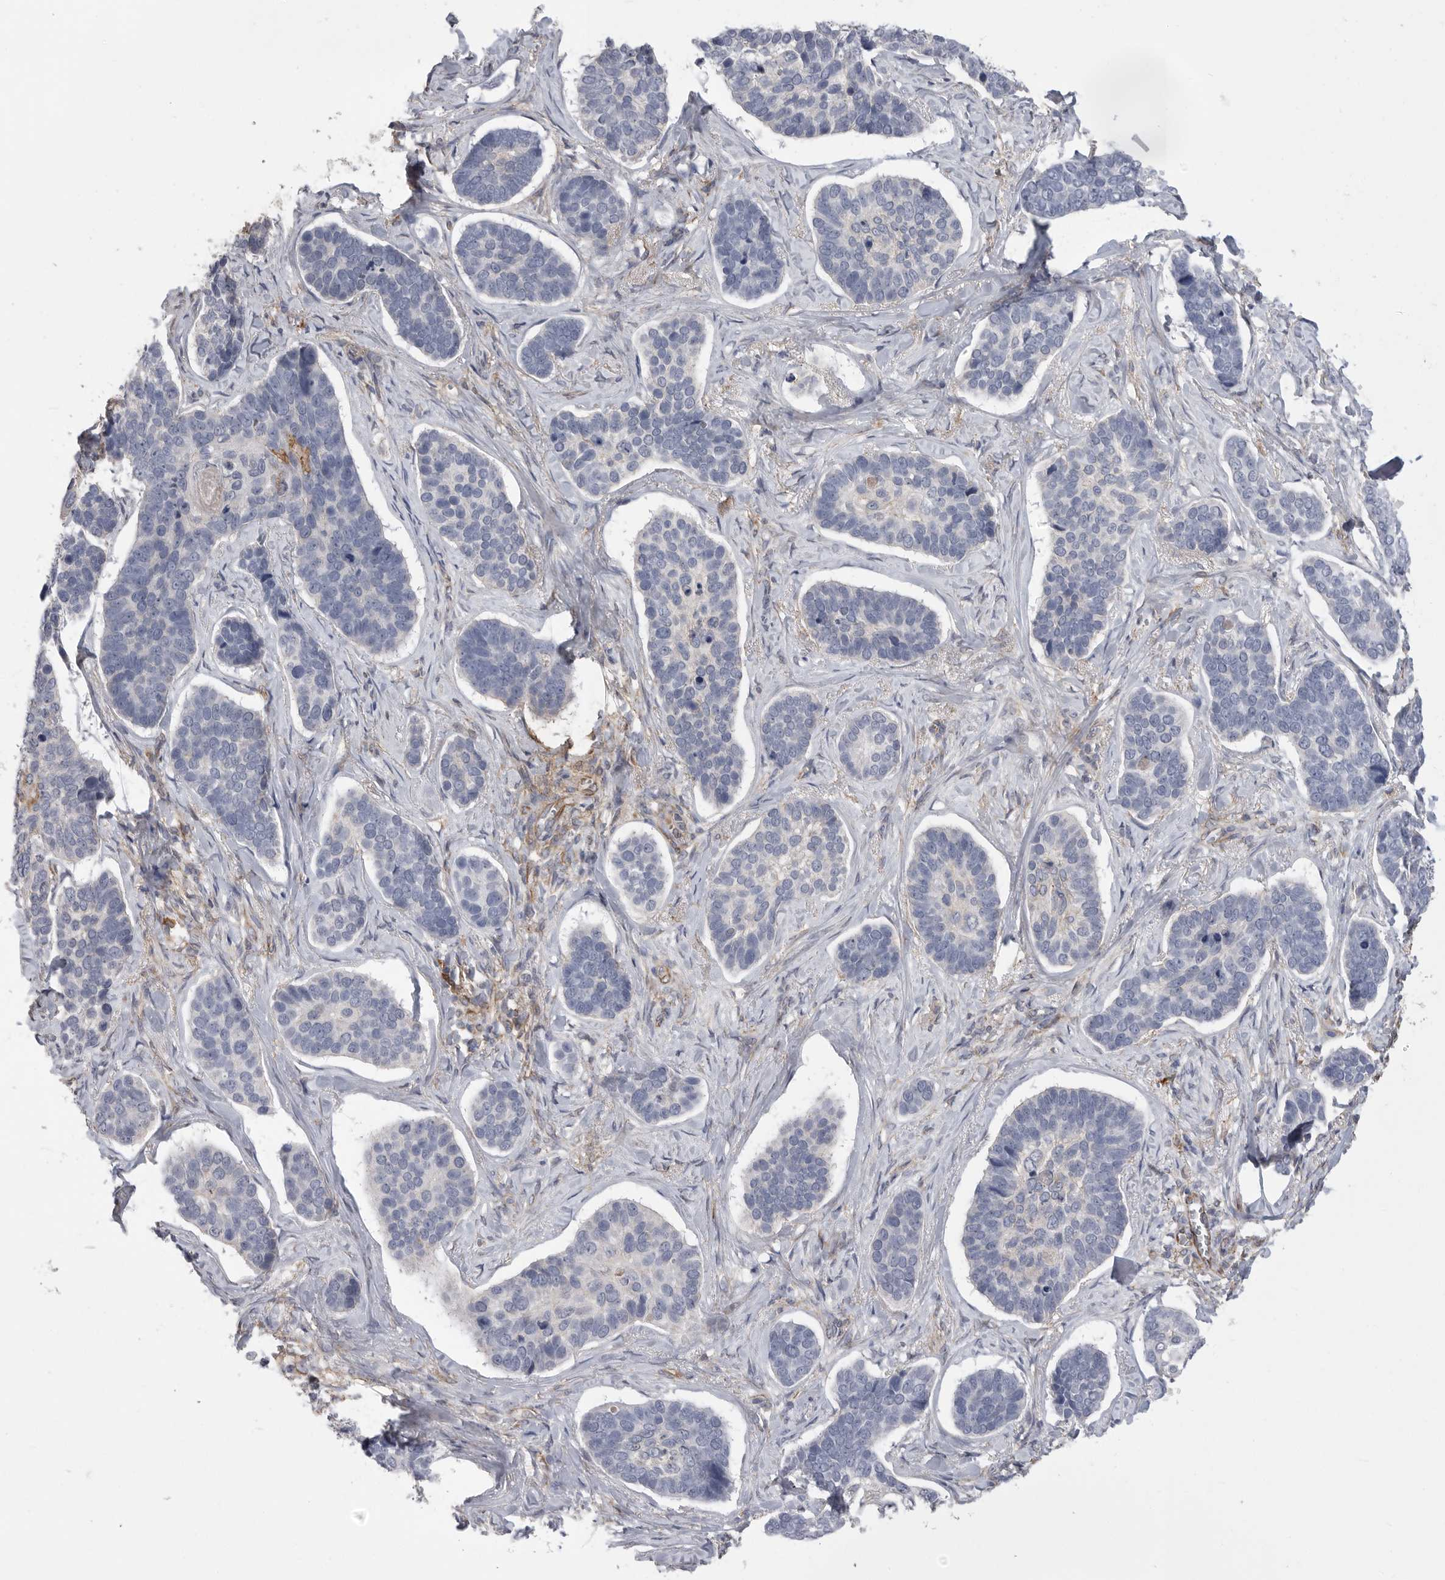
{"staining": {"intensity": "negative", "quantity": "none", "location": "none"}, "tissue": "skin cancer", "cell_type": "Tumor cells", "image_type": "cancer", "snomed": [{"axis": "morphology", "description": "Basal cell carcinoma"}, {"axis": "topography", "description": "Skin"}], "caption": "There is no significant staining in tumor cells of skin basal cell carcinoma.", "gene": "SIGLEC10", "patient": {"sex": "male", "age": 62}}